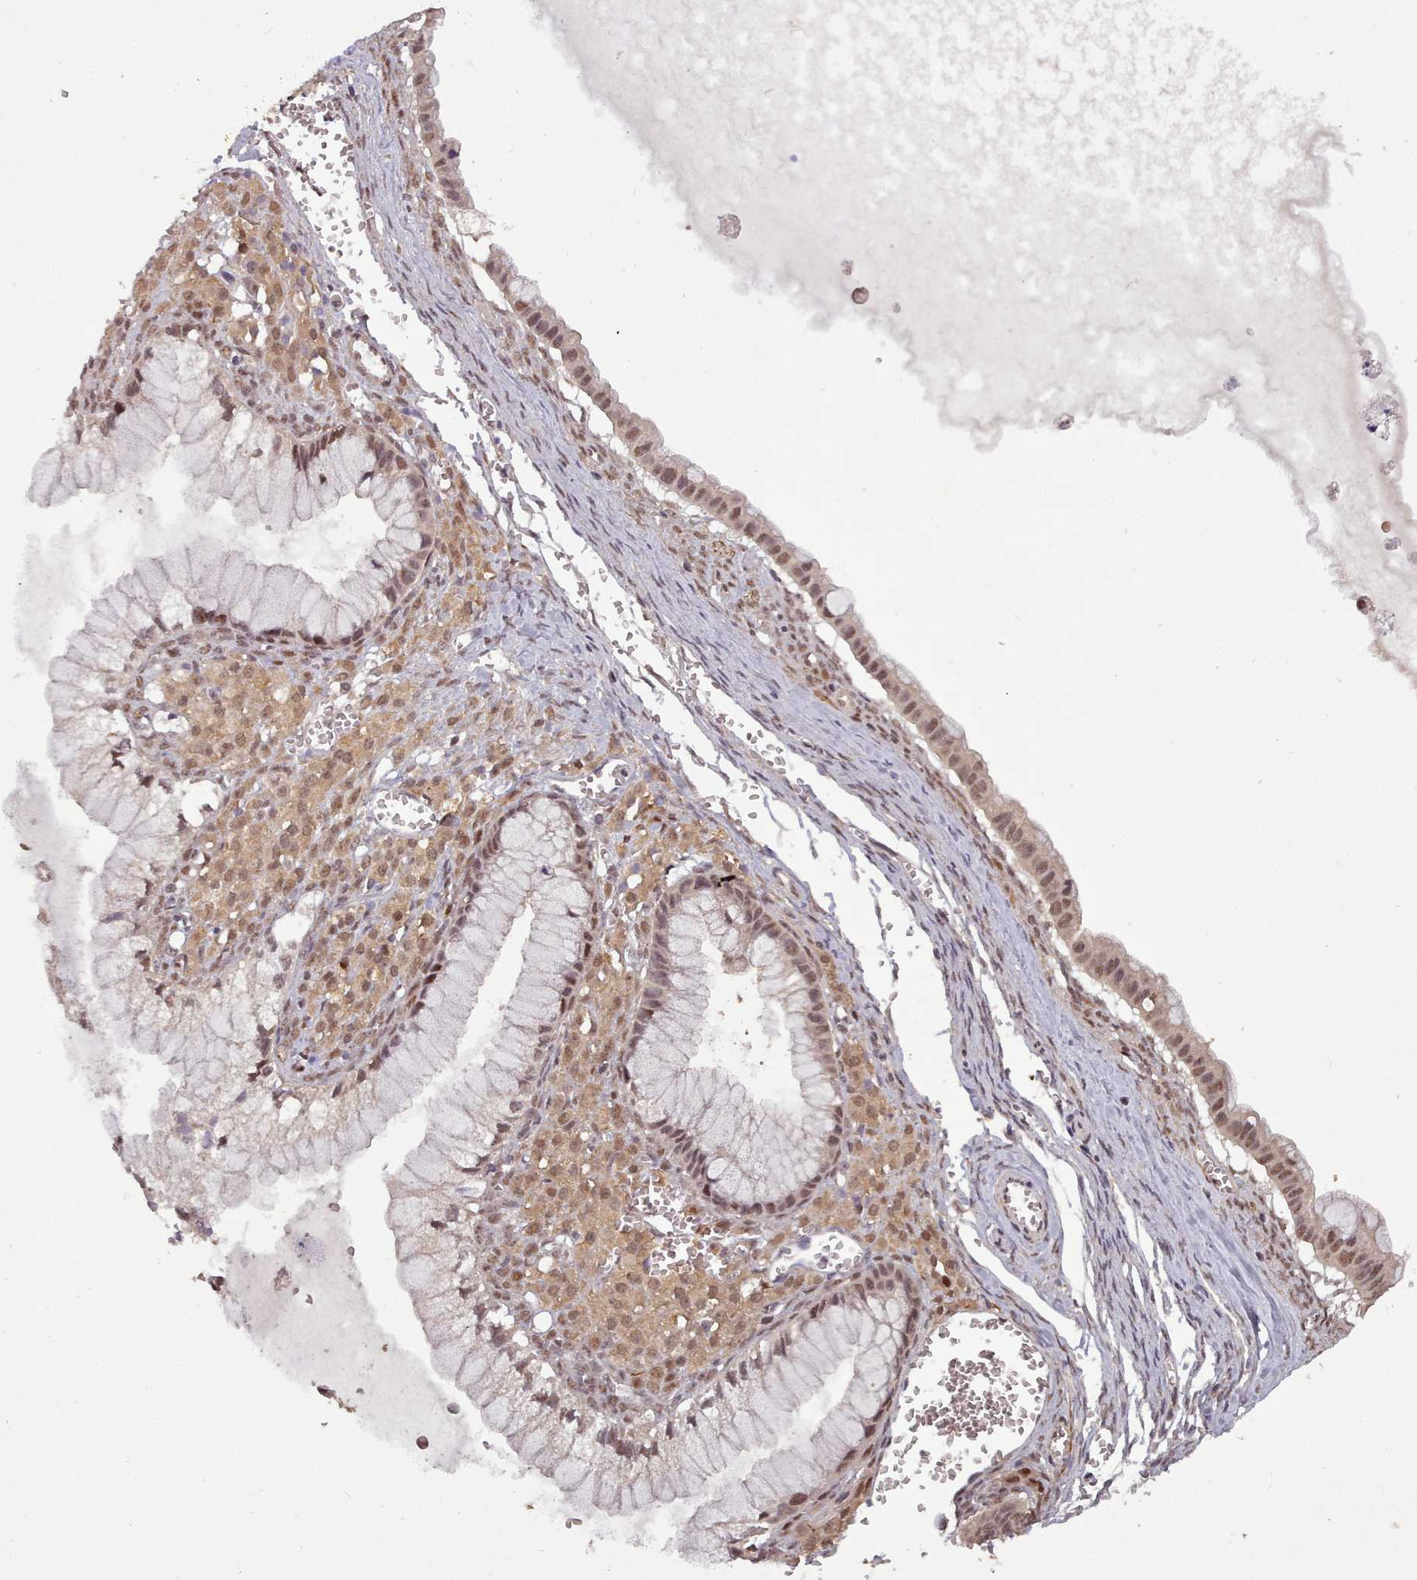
{"staining": {"intensity": "moderate", "quantity": ">75%", "location": "nuclear"}, "tissue": "ovarian cancer", "cell_type": "Tumor cells", "image_type": "cancer", "snomed": [{"axis": "morphology", "description": "Cystadenocarcinoma, mucinous, NOS"}, {"axis": "topography", "description": "Ovary"}], "caption": "The histopathology image reveals immunohistochemical staining of ovarian cancer (mucinous cystadenocarcinoma). There is moderate nuclear staining is present in about >75% of tumor cells.", "gene": "CDC6", "patient": {"sex": "female", "age": 59}}